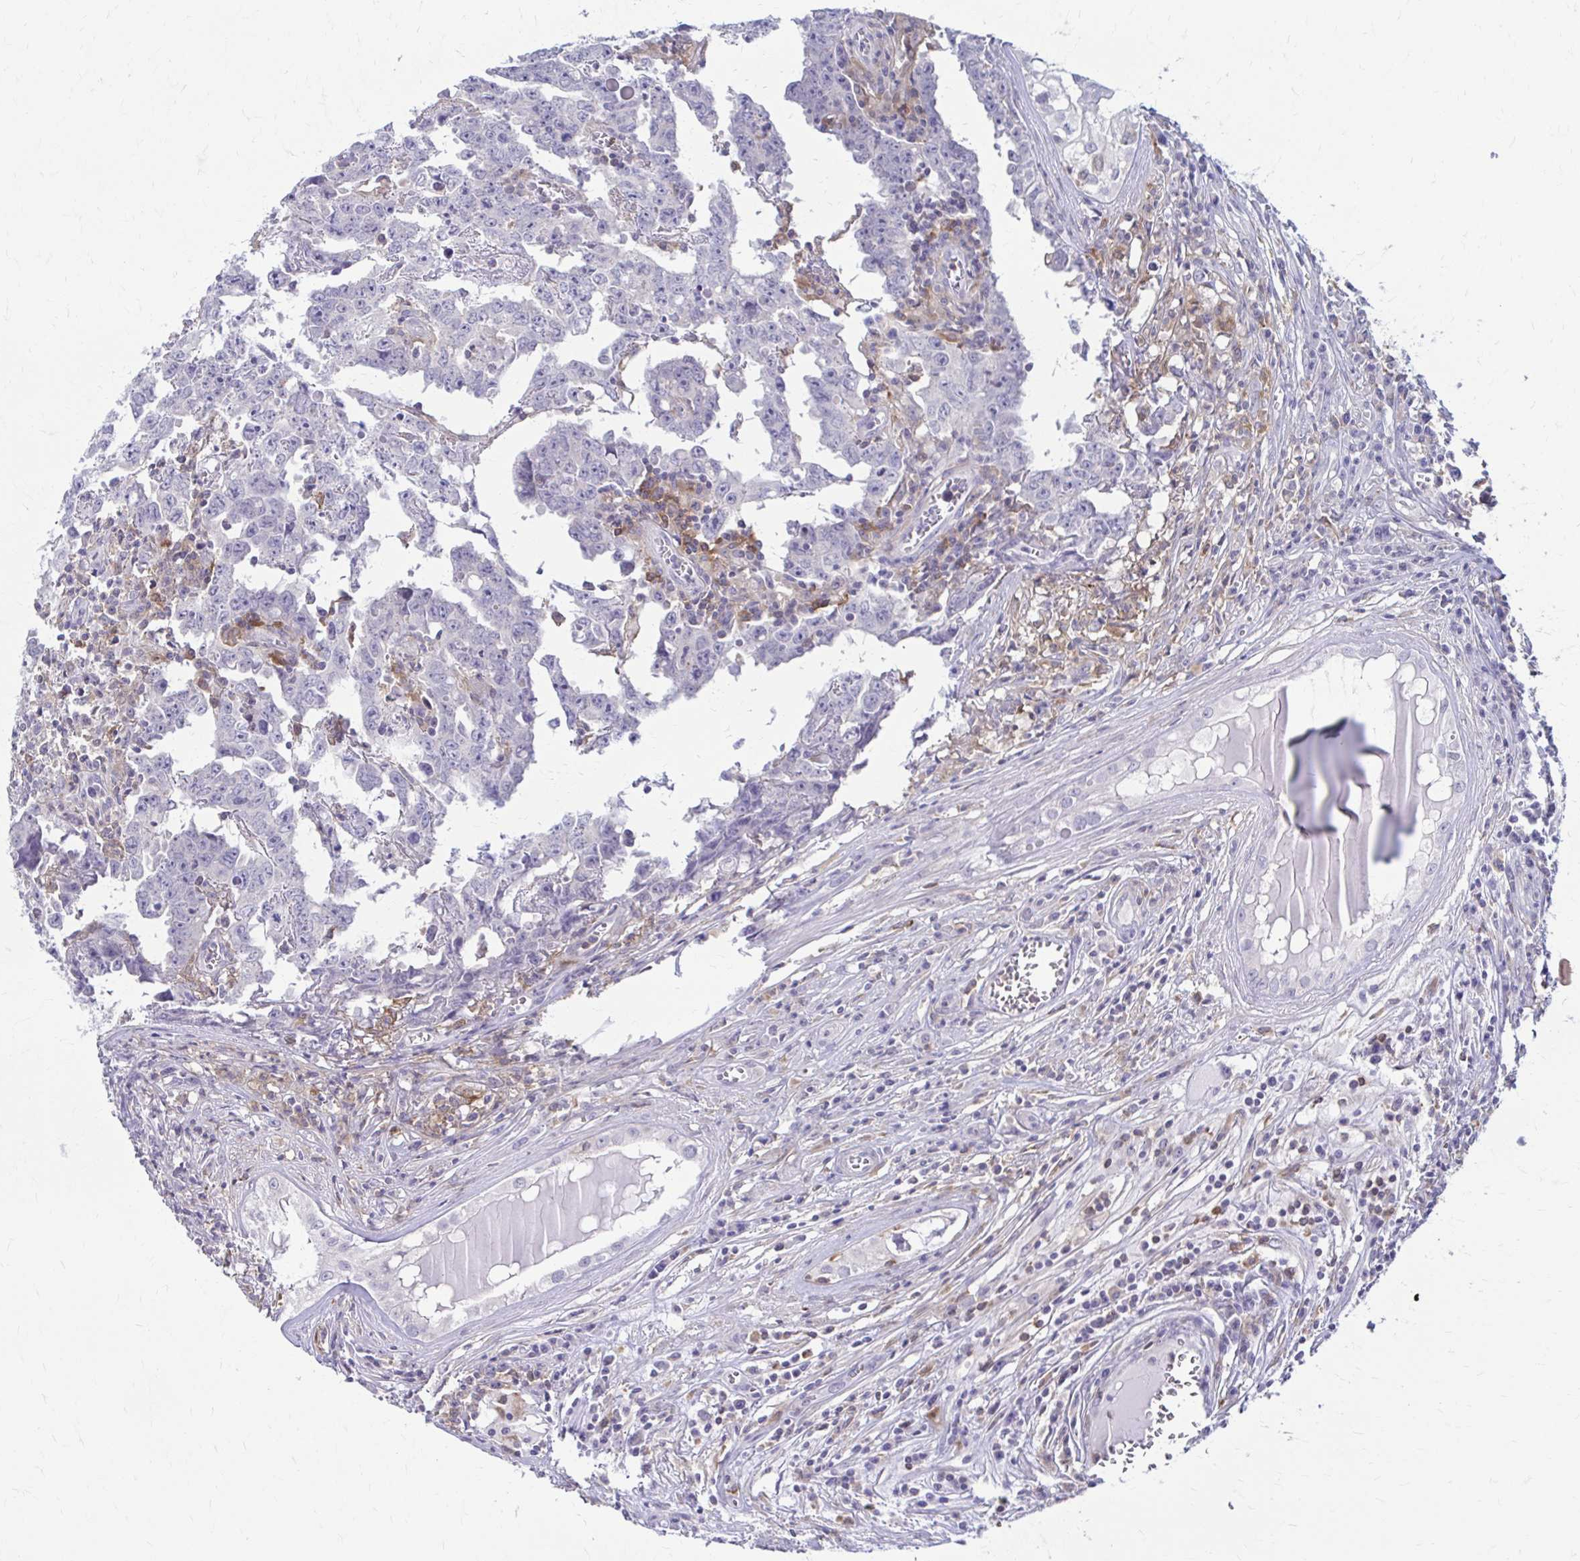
{"staining": {"intensity": "negative", "quantity": "none", "location": "none"}, "tissue": "testis cancer", "cell_type": "Tumor cells", "image_type": "cancer", "snomed": [{"axis": "morphology", "description": "Carcinoma, Embryonal, NOS"}, {"axis": "topography", "description": "Testis"}], "caption": "IHC micrograph of neoplastic tissue: human testis cancer (embryonal carcinoma) stained with DAB shows no significant protein positivity in tumor cells.", "gene": "PIK3AP1", "patient": {"sex": "male", "age": 22}}